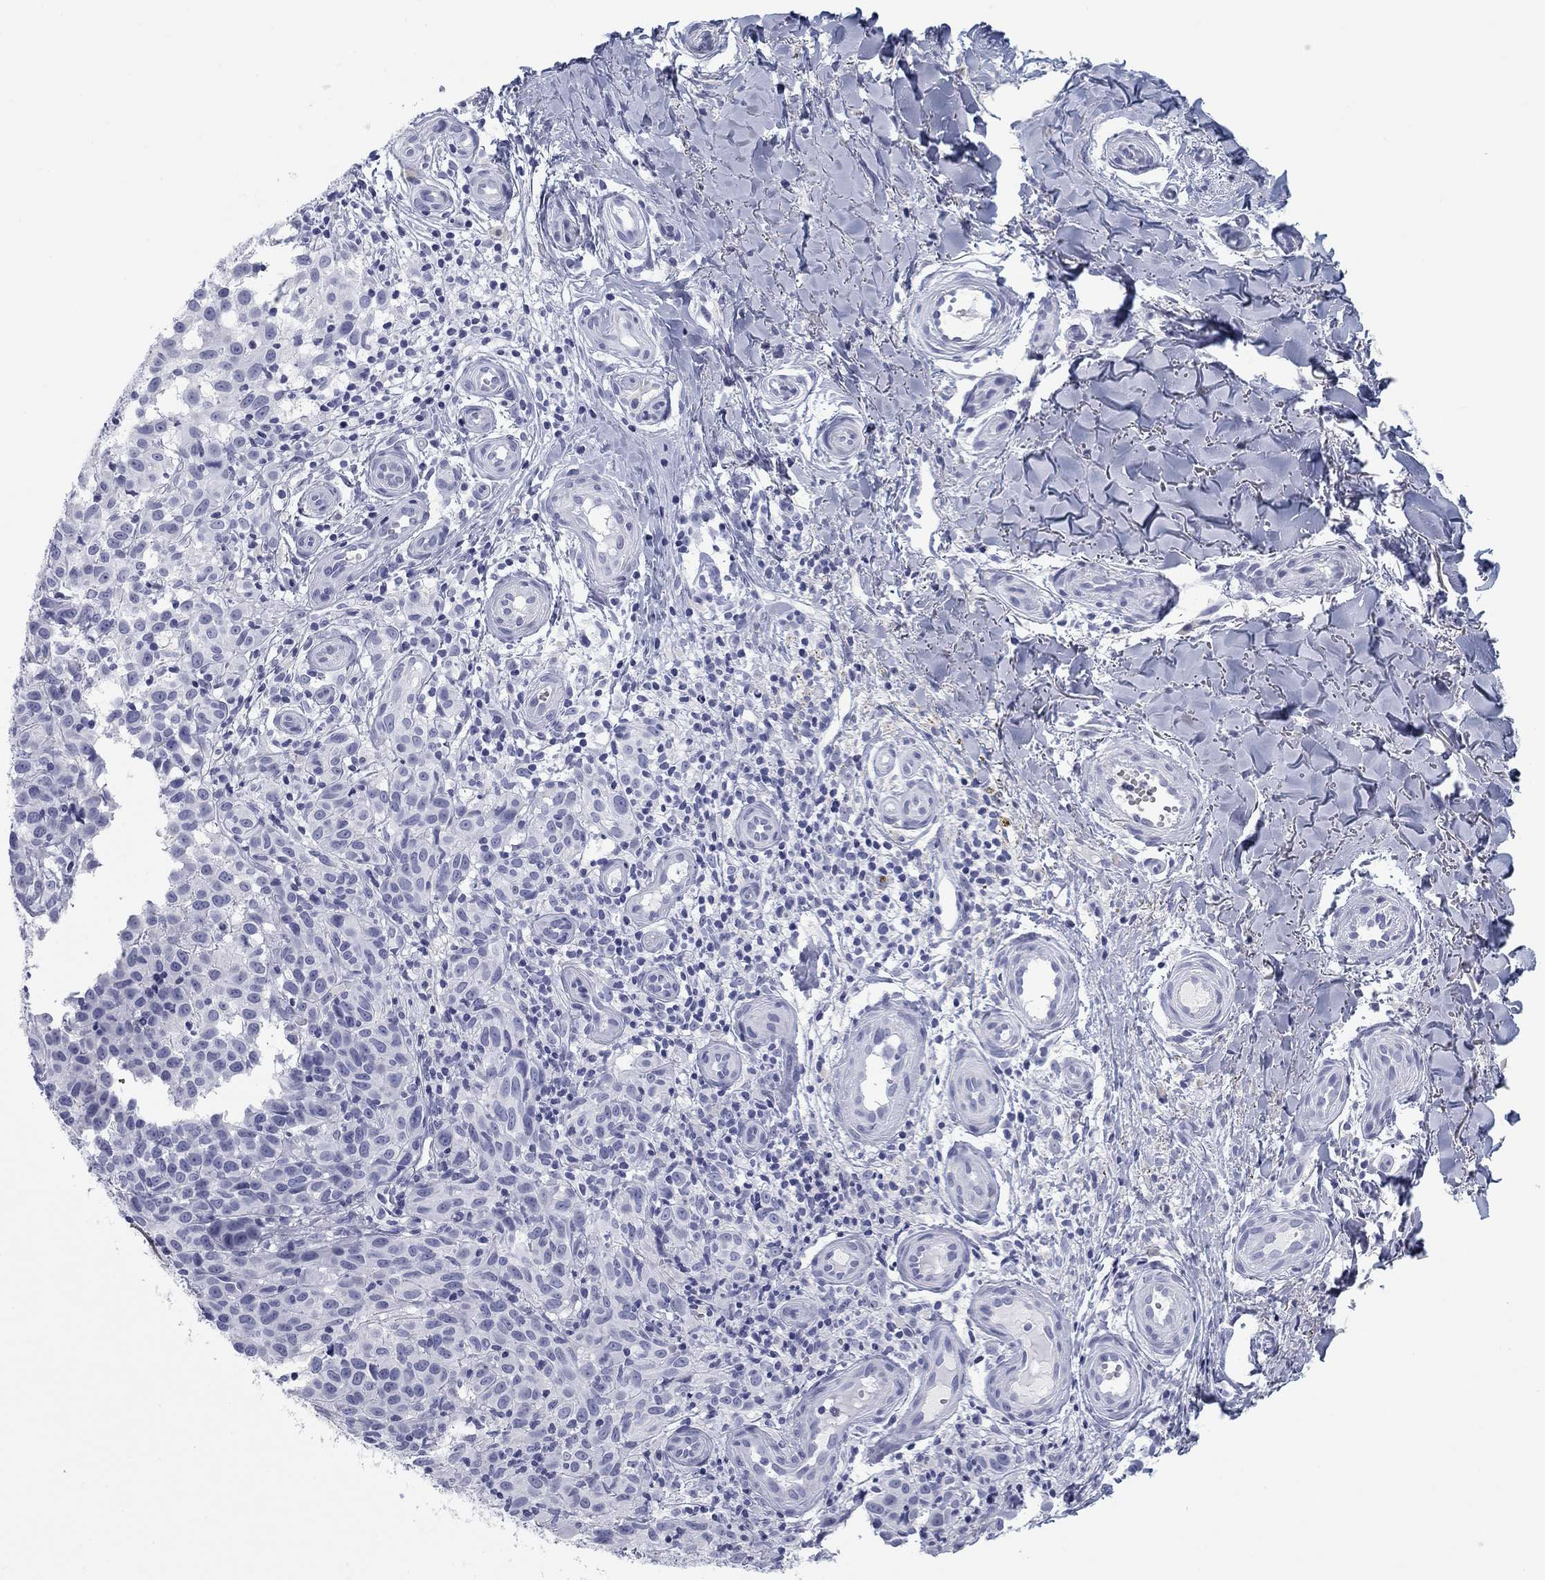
{"staining": {"intensity": "negative", "quantity": "none", "location": "none"}, "tissue": "melanoma", "cell_type": "Tumor cells", "image_type": "cancer", "snomed": [{"axis": "morphology", "description": "Malignant melanoma, NOS"}, {"axis": "topography", "description": "Skin"}], "caption": "An immunohistochemistry (IHC) micrograph of melanoma is shown. There is no staining in tumor cells of melanoma.", "gene": "CALB1", "patient": {"sex": "female", "age": 53}}